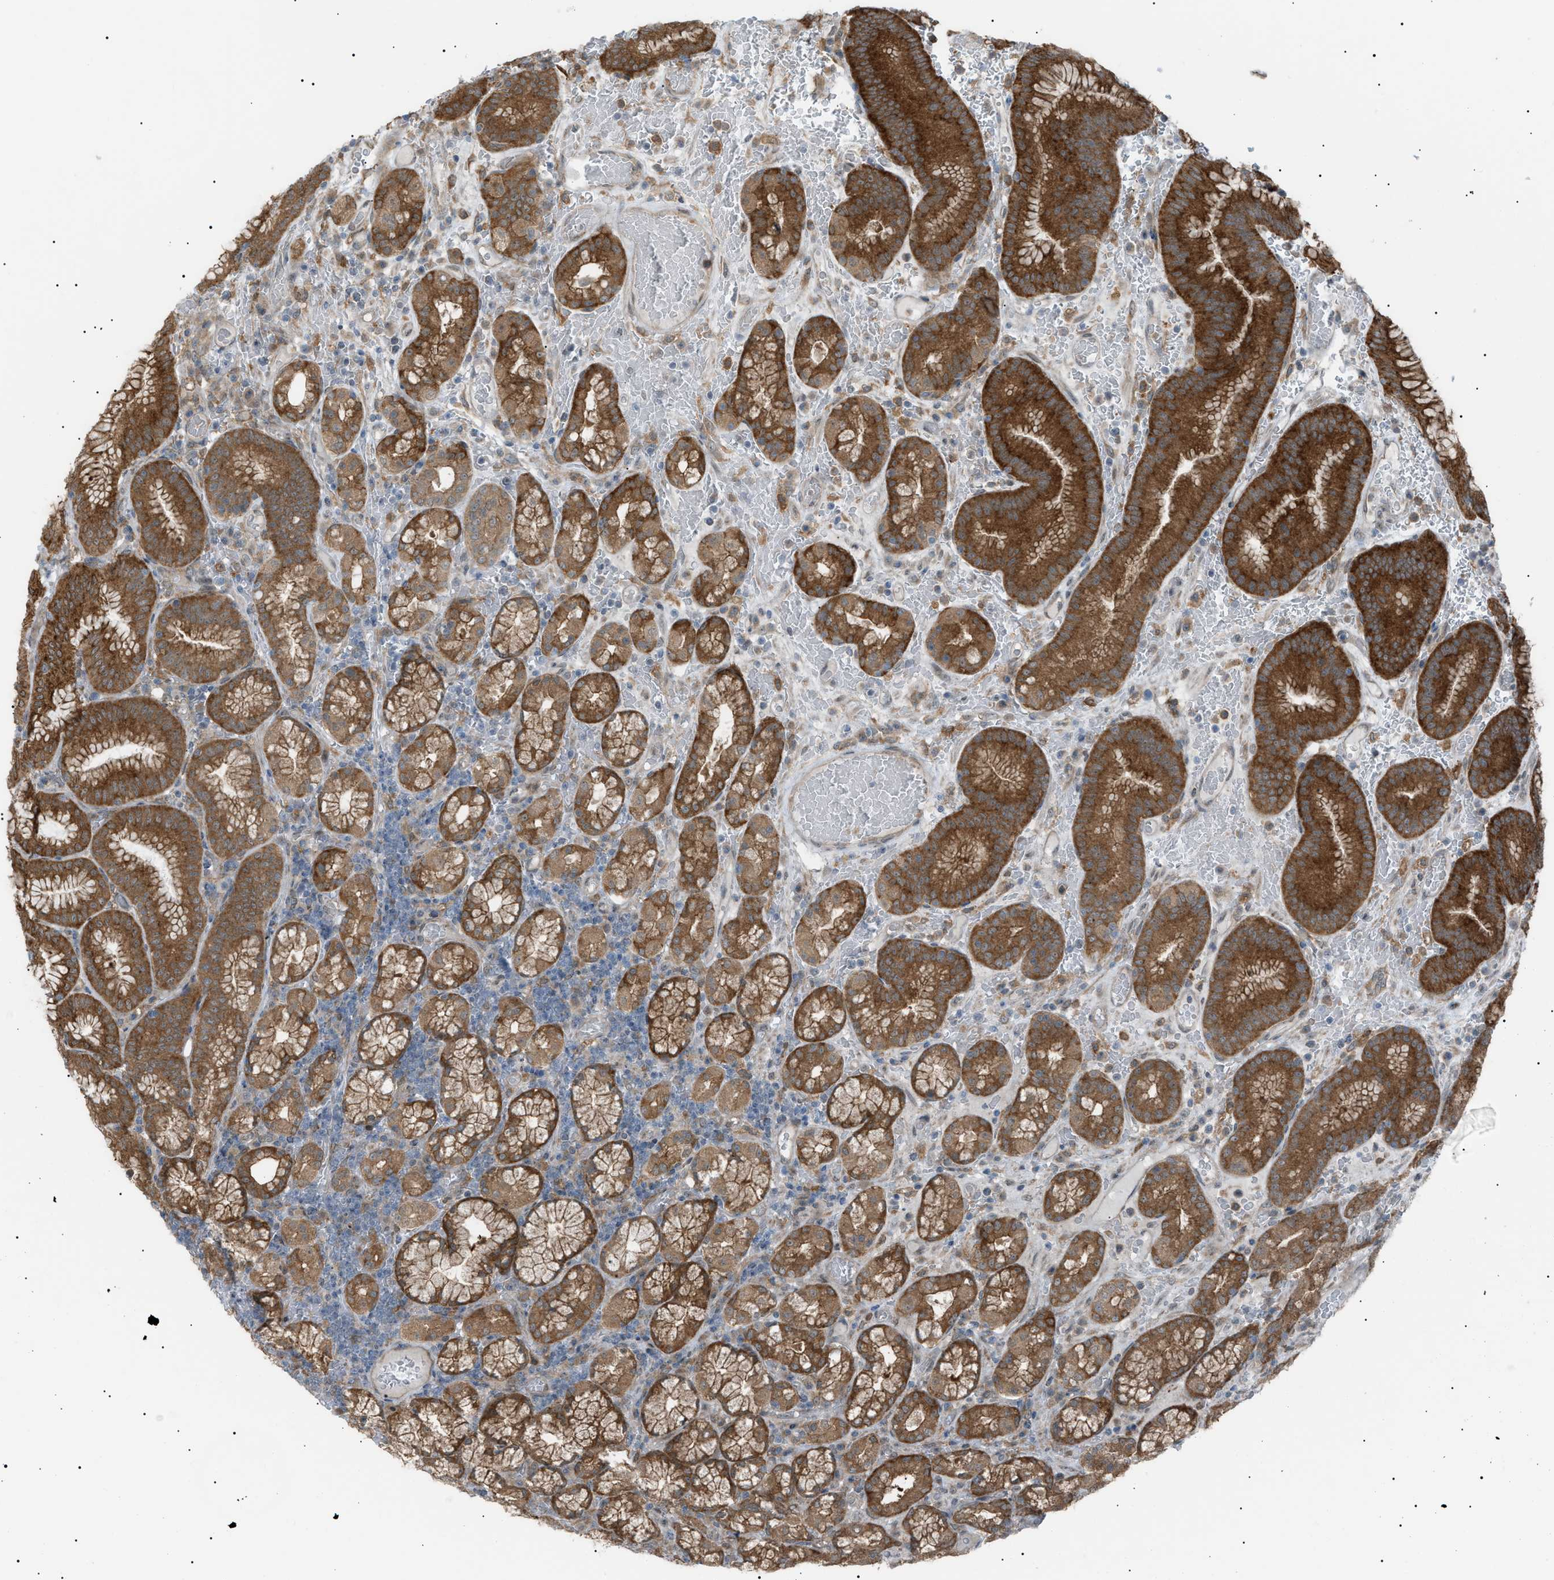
{"staining": {"intensity": "strong", "quantity": ">75%", "location": "cytoplasmic/membranous"}, "tissue": "stomach", "cell_type": "Glandular cells", "image_type": "normal", "snomed": [{"axis": "morphology", "description": "Normal tissue, NOS"}, {"axis": "morphology", "description": "Carcinoid, malignant, NOS"}, {"axis": "topography", "description": "Stomach, upper"}], "caption": "A micrograph of stomach stained for a protein displays strong cytoplasmic/membranous brown staining in glandular cells. The staining is performed using DAB (3,3'-diaminobenzidine) brown chromogen to label protein expression. The nuclei are counter-stained blue using hematoxylin.", "gene": "LPIN2", "patient": {"sex": "male", "age": 39}}